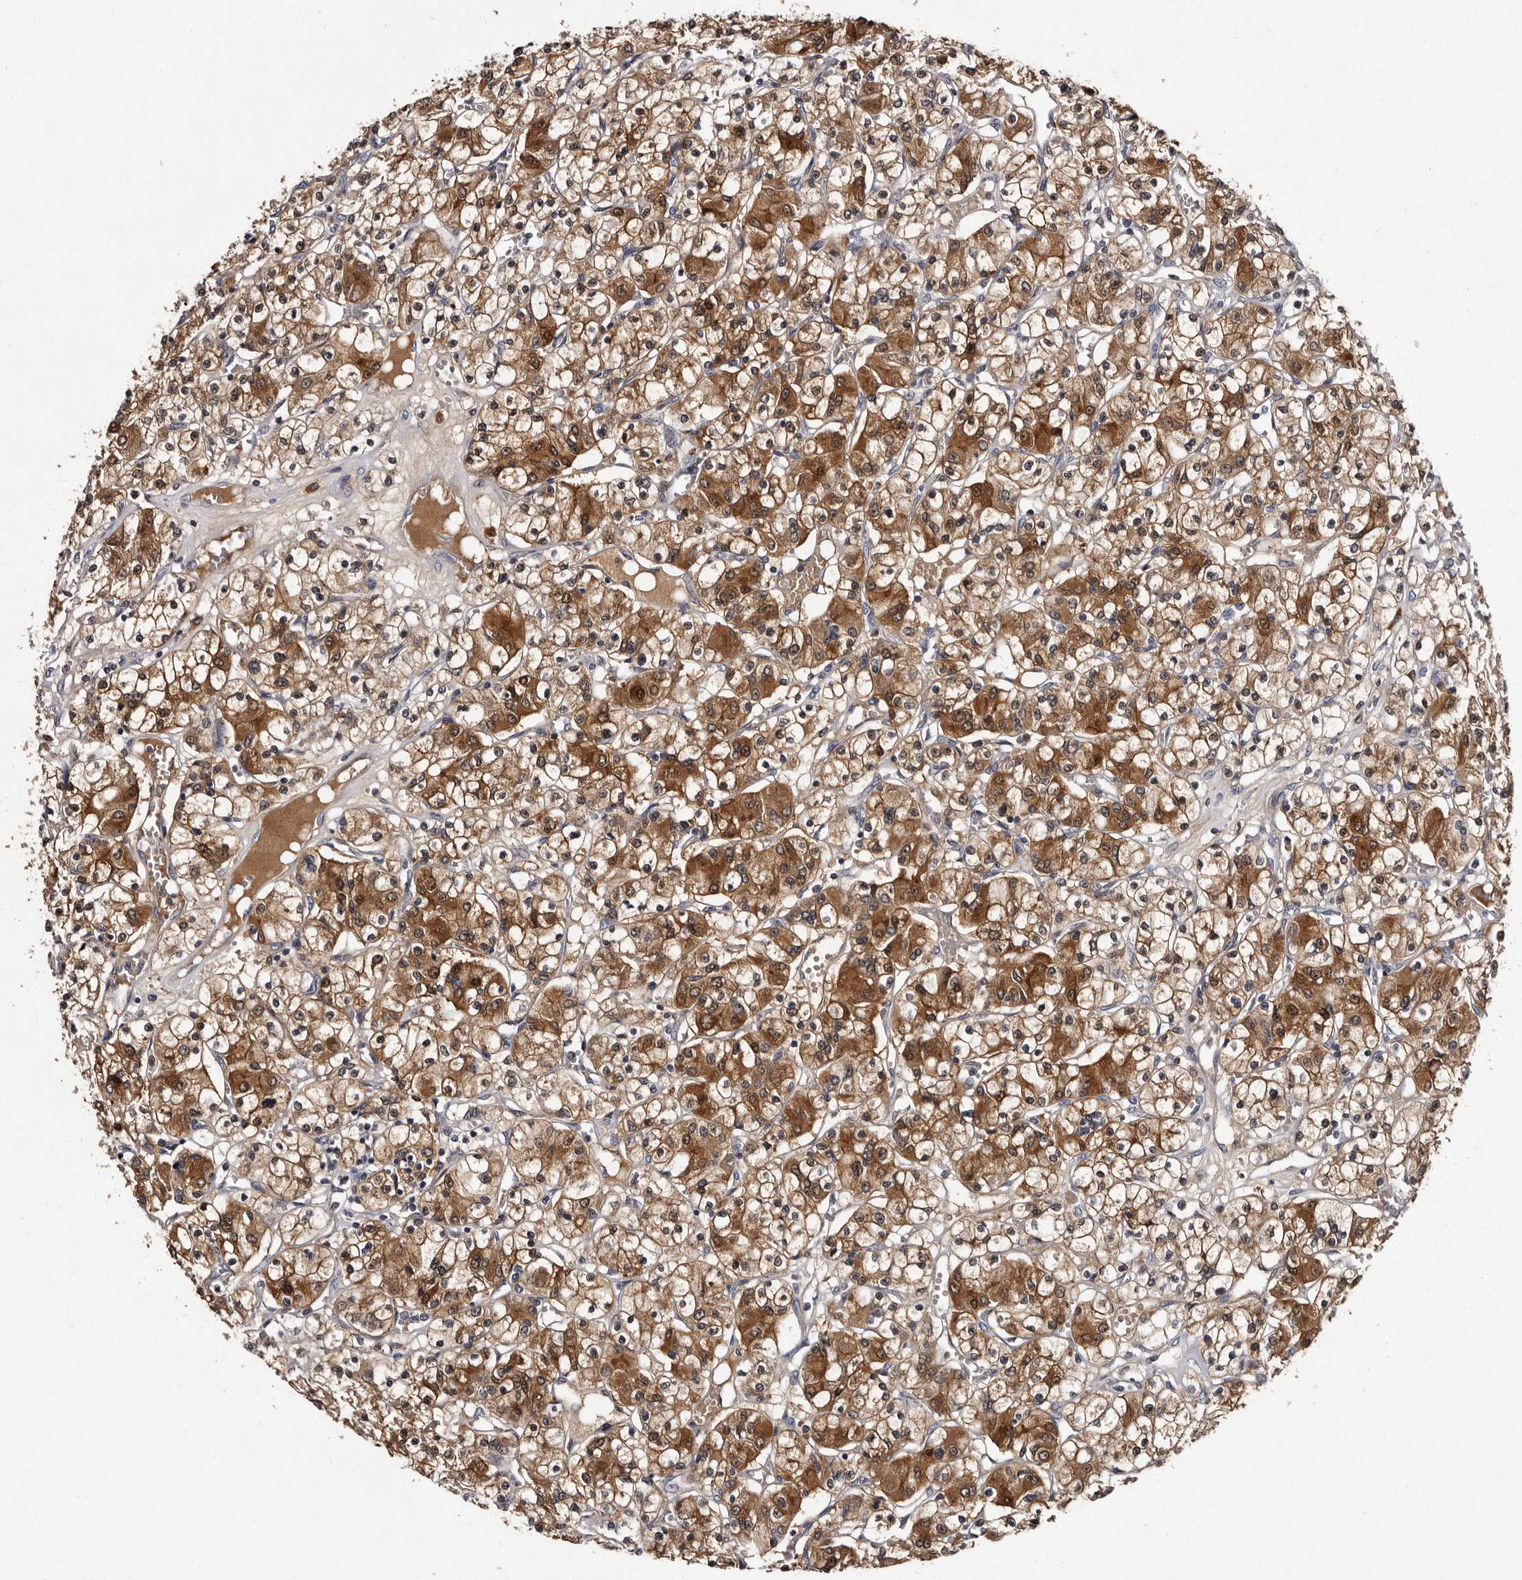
{"staining": {"intensity": "moderate", "quantity": ">75%", "location": "cytoplasmic/membranous"}, "tissue": "renal cancer", "cell_type": "Tumor cells", "image_type": "cancer", "snomed": [{"axis": "morphology", "description": "Adenocarcinoma, NOS"}, {"axis": "topography", "description": "Kidney"}], "caption": "Tumor cells display moderate cytoplasmic/membranous expression in approximately >75% of cells in adenocarcinoma (renal).", "gene": "DNPH1", "patient": {"sex": "female", "age": 59}}